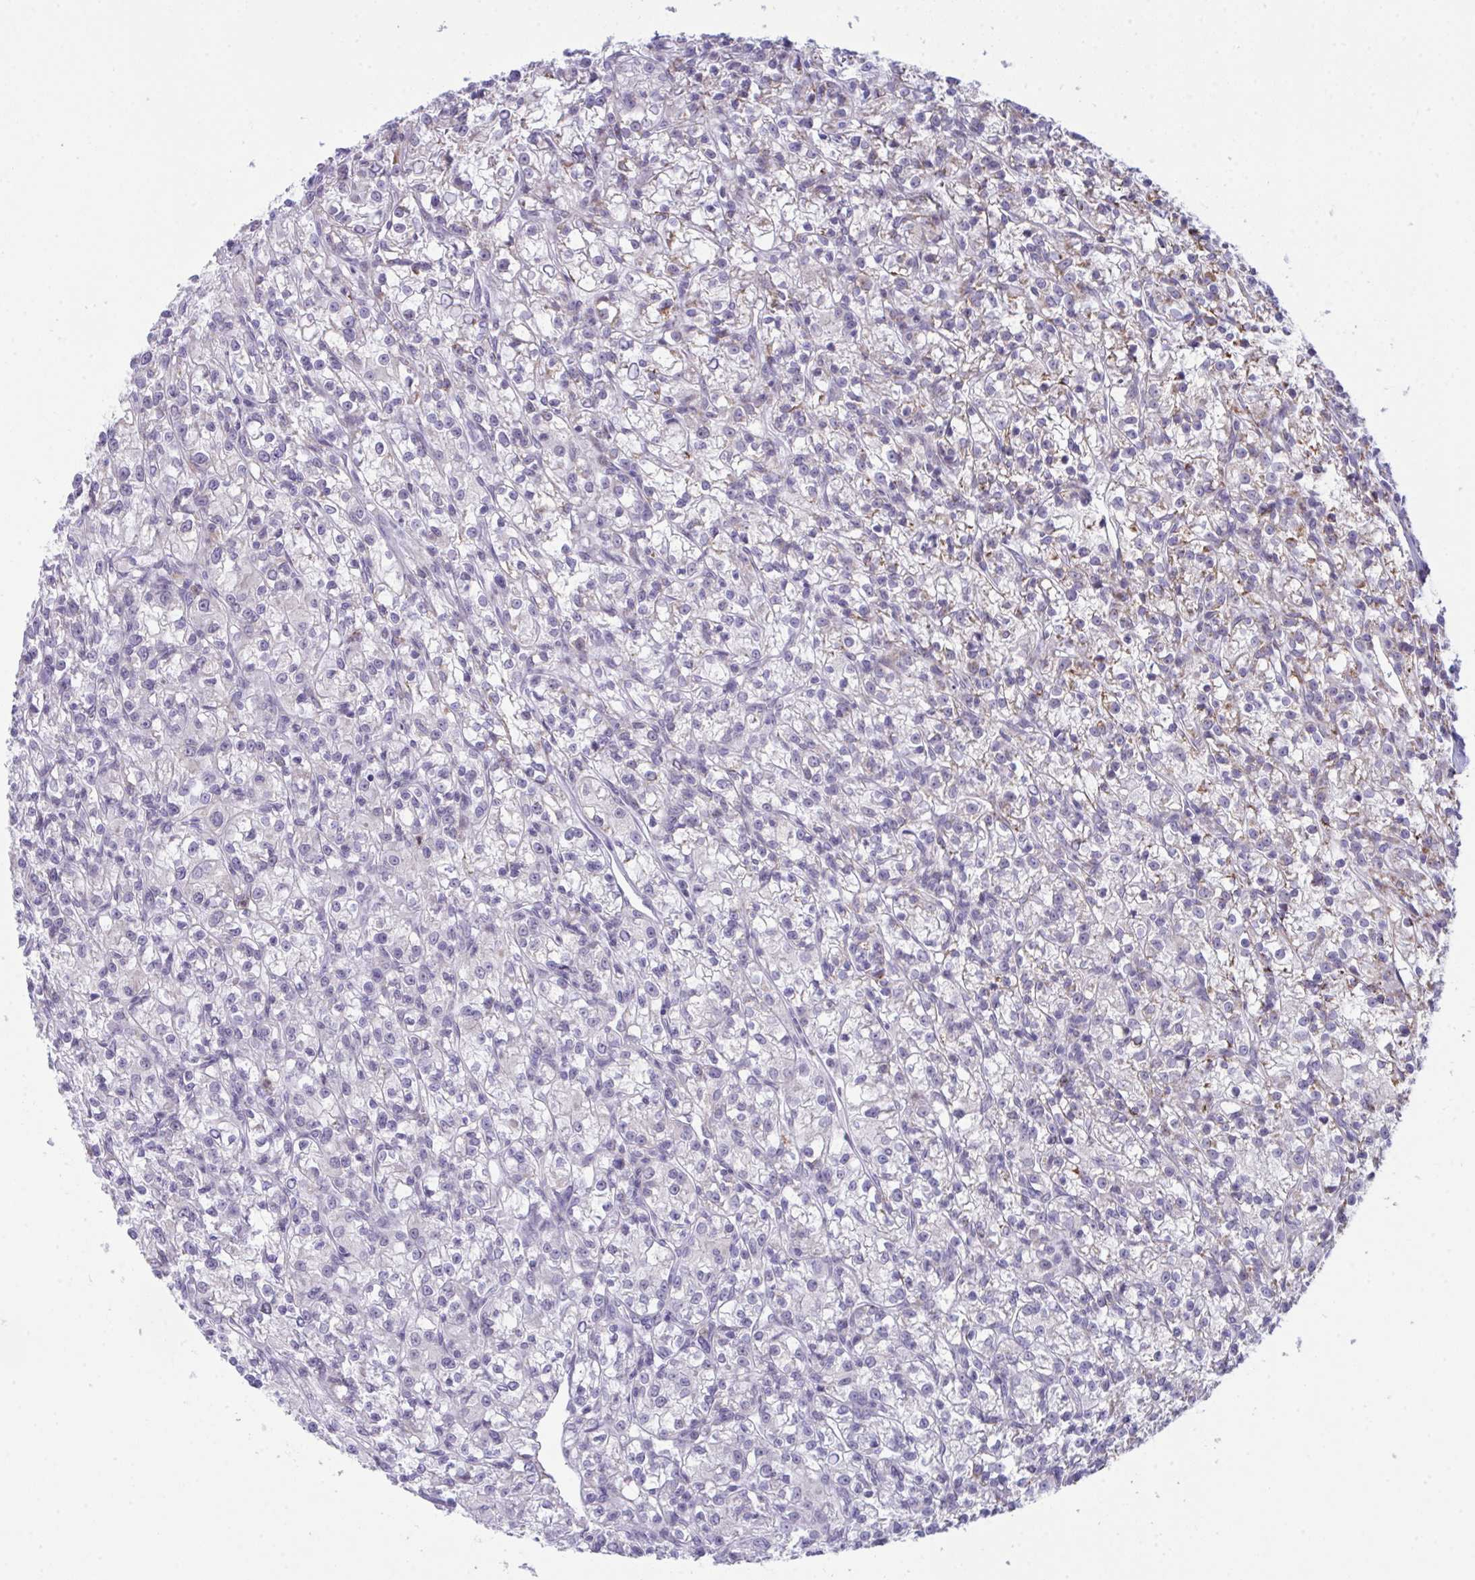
{"staining": {"intensity": "negative", "quantity": "none", "location": "none"}, "tissue": "renal cancer", "cell_type": "Tumor cells", "image_type": "cancer", "snomed": [{"axis": "morphology", "description": "Adenocarcinoma, NOS"}, {"axis": "topography", "description": "Kidney"}], "caption": "This is an IHC histopathology image of renal cancer (adenocarcinoma). There is no positivity in tumor cells.", "gene": "PLA2G12B", "patient": {"sex": "female", "age": 59}}